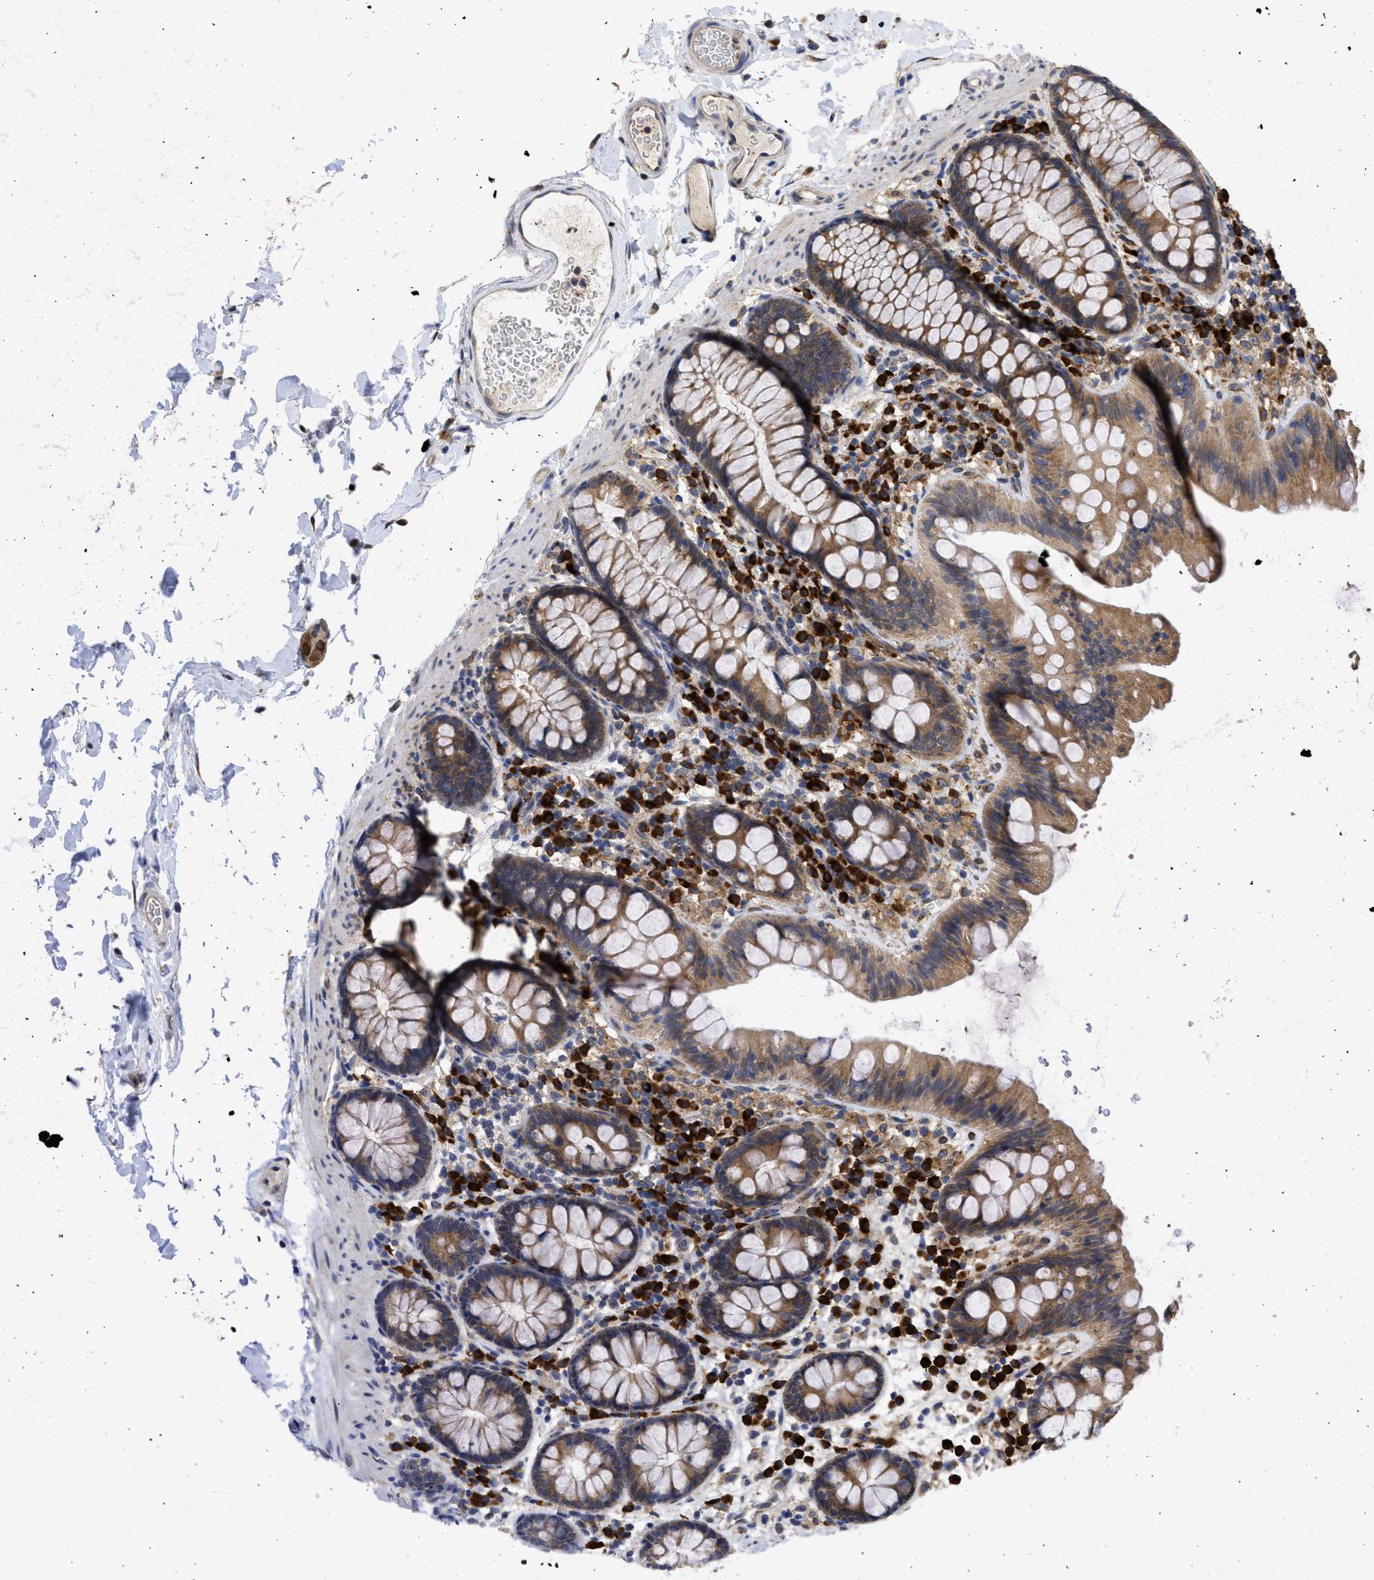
{"staining": {"intensity": "moderate", "quantity": "25%-75%", "location": "cytoplasmic/membranous,nuclear"}, "tissue": "colon", "cell_type": "Endothelial cells", "image_type": "normal", "snomed": [{"axis": "morphology", "description": "Normal tissue, NOS"}, {"axis": "topography", "description": "Colon"}], "caption": "Immunohistochemical staining of unremarkable colon exhibits medium levels of moderate cytoplasmic/membranous,nuclear expression in about 25%-75% of endothelial cells. (Stains: DAB (3,3'-diaminobenzidine) in brown, nuclei in blue, Microscopy: brightfield microscopy at high magnification).", "gene": "DNAJC1", "patient": {"sex": "female", "age": 80}}